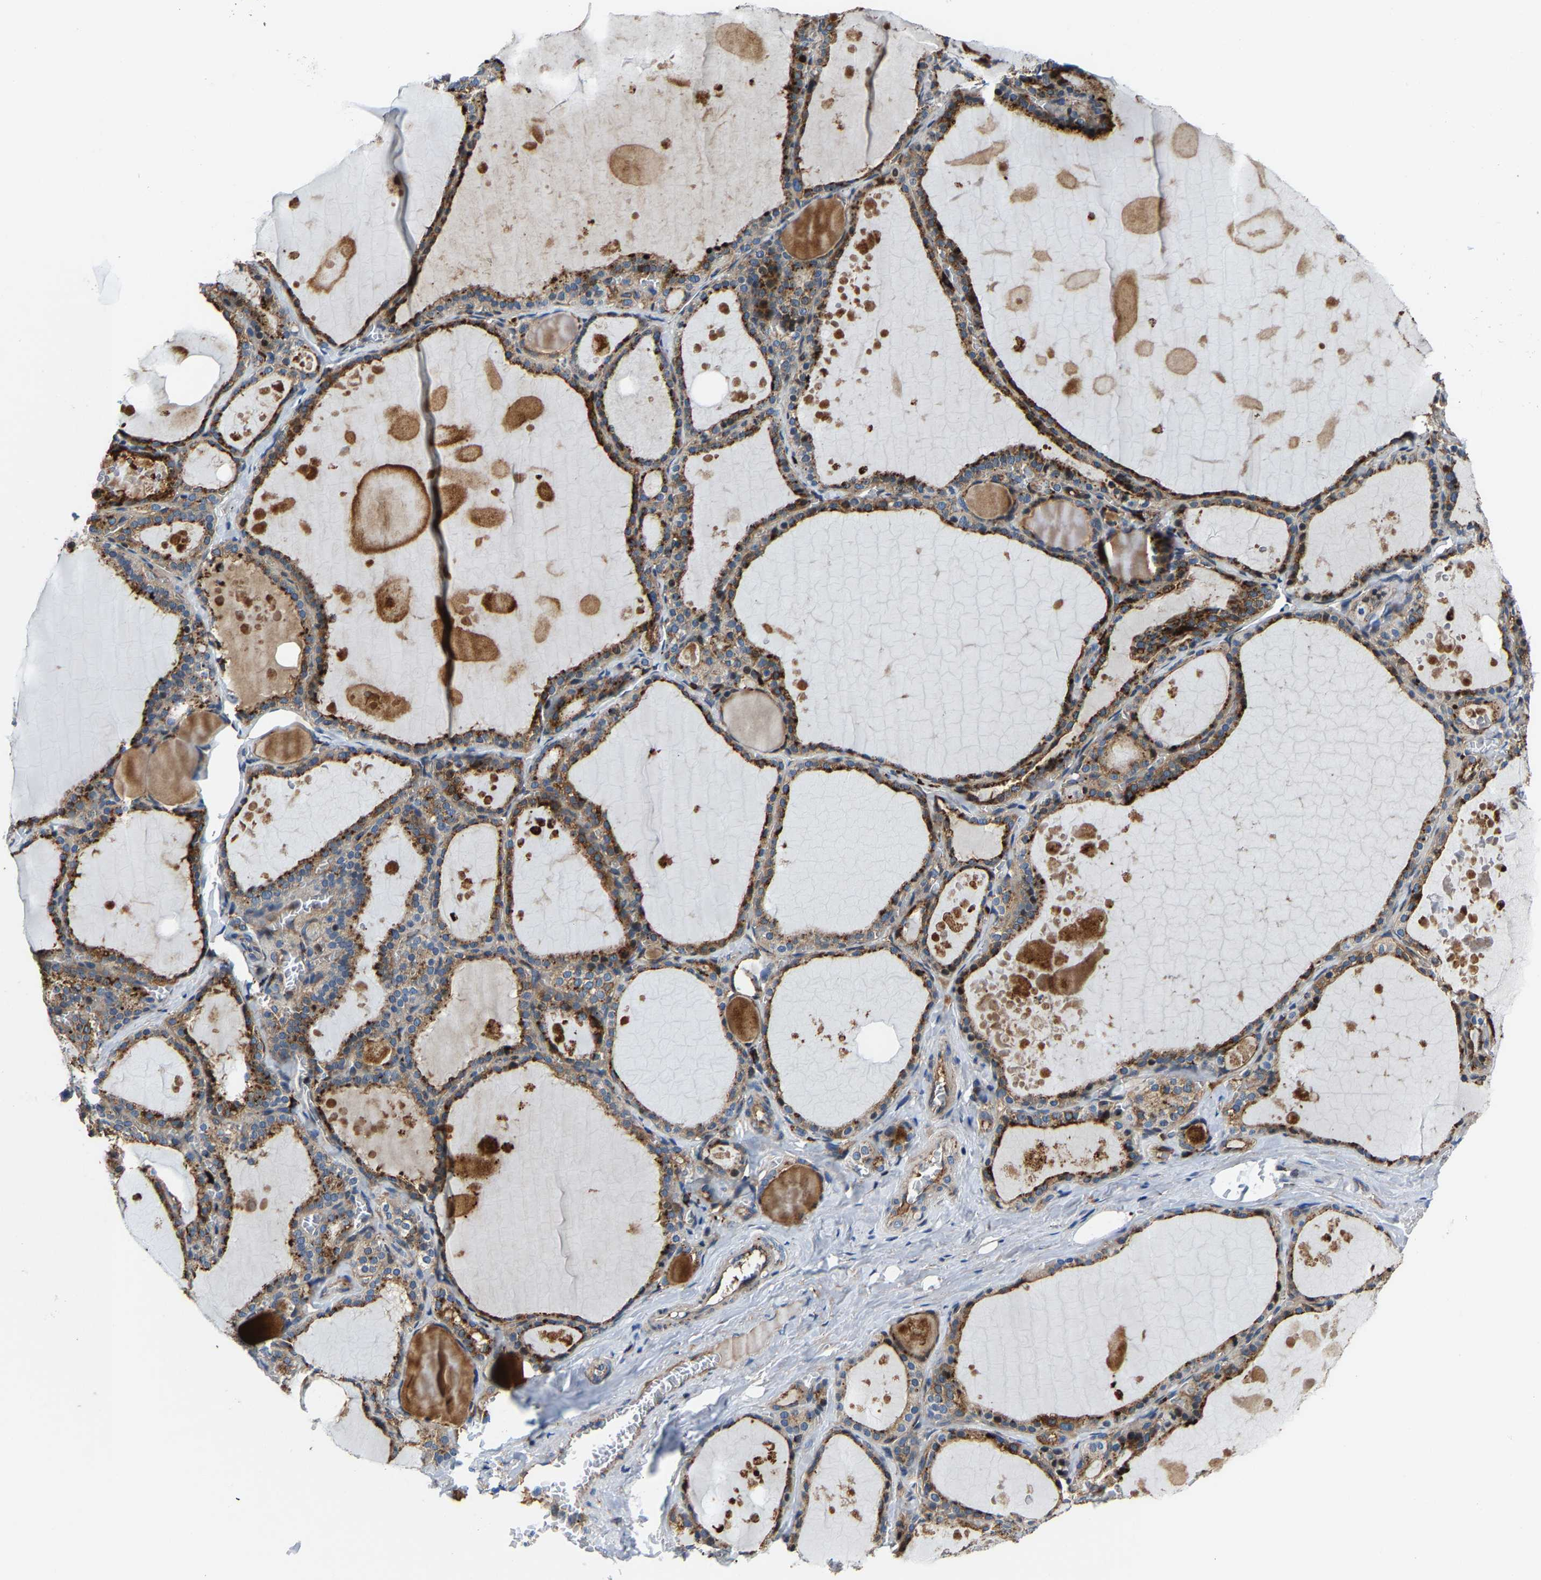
{"staining": {"intensity": "moderate", "quantity": ">75%", "location": "cytoplasmic/membranous"}, "tissue": "thyroid gland", "cell_type": "Glandular cells", "image_type": "normal", "snomed": [{"axis": "morphology", "description": "Normal tissue, NOS"}, {"axis": "topography", "description": "Thyroid gland"}], "caption": "Thyroid gland stained with immunohistochemistry shows moderate cytoplasmic/membranous positivity in about >75% of glandular cells.", "gene": "DPP7", "patient": {"sex": "male", "age": 56}}